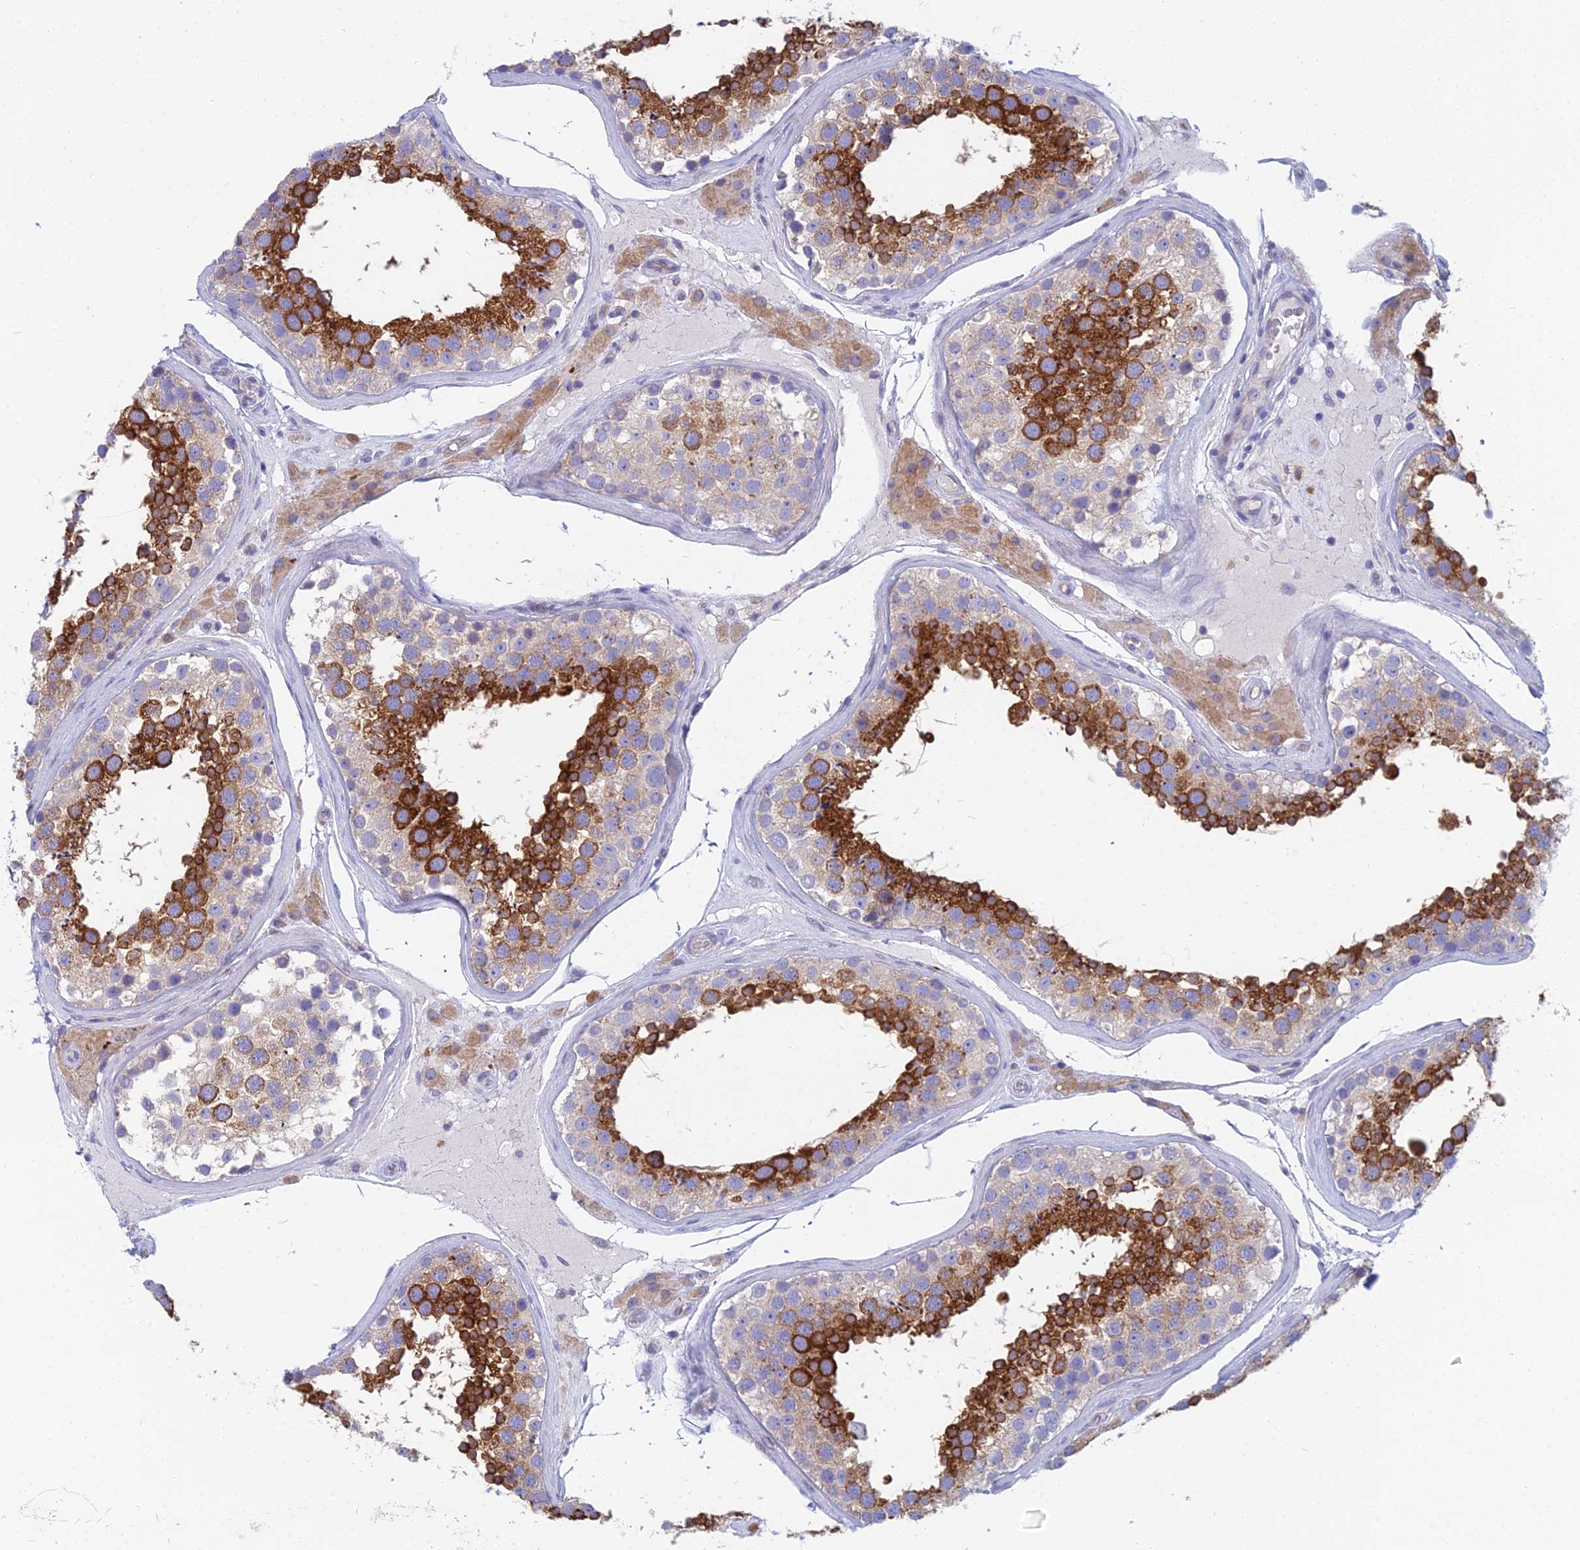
{"staining": {"intensity": "strong", "quantity": "25%-75%", "location": "cytoplasmic/membranous"}, "tissue": "testis", "cell_type": "Cells in seminiferous ducts", "image_type": "normal", "snomed": [{"axis": "morphology", "description": "Normal tissue, NOS"}, {"axis": "topography", "description": "Testis"}], "caption": "Immunohistochemistry staining of benign testis, which exhibits high levels of strong cytoplasmic/membranous positivity in approximately 25%-75% of cells in seminiferous ducts indicating strong cytoplasmic/membranous protein expression. The staining was performed using DAB (3,3'-diaminobenzidine) (brown) for protein detection and nuclei were counterstained in hematoxylin (blue).", "gene": "ZNF564", "patient": {"sex": "male", "age": 46}}